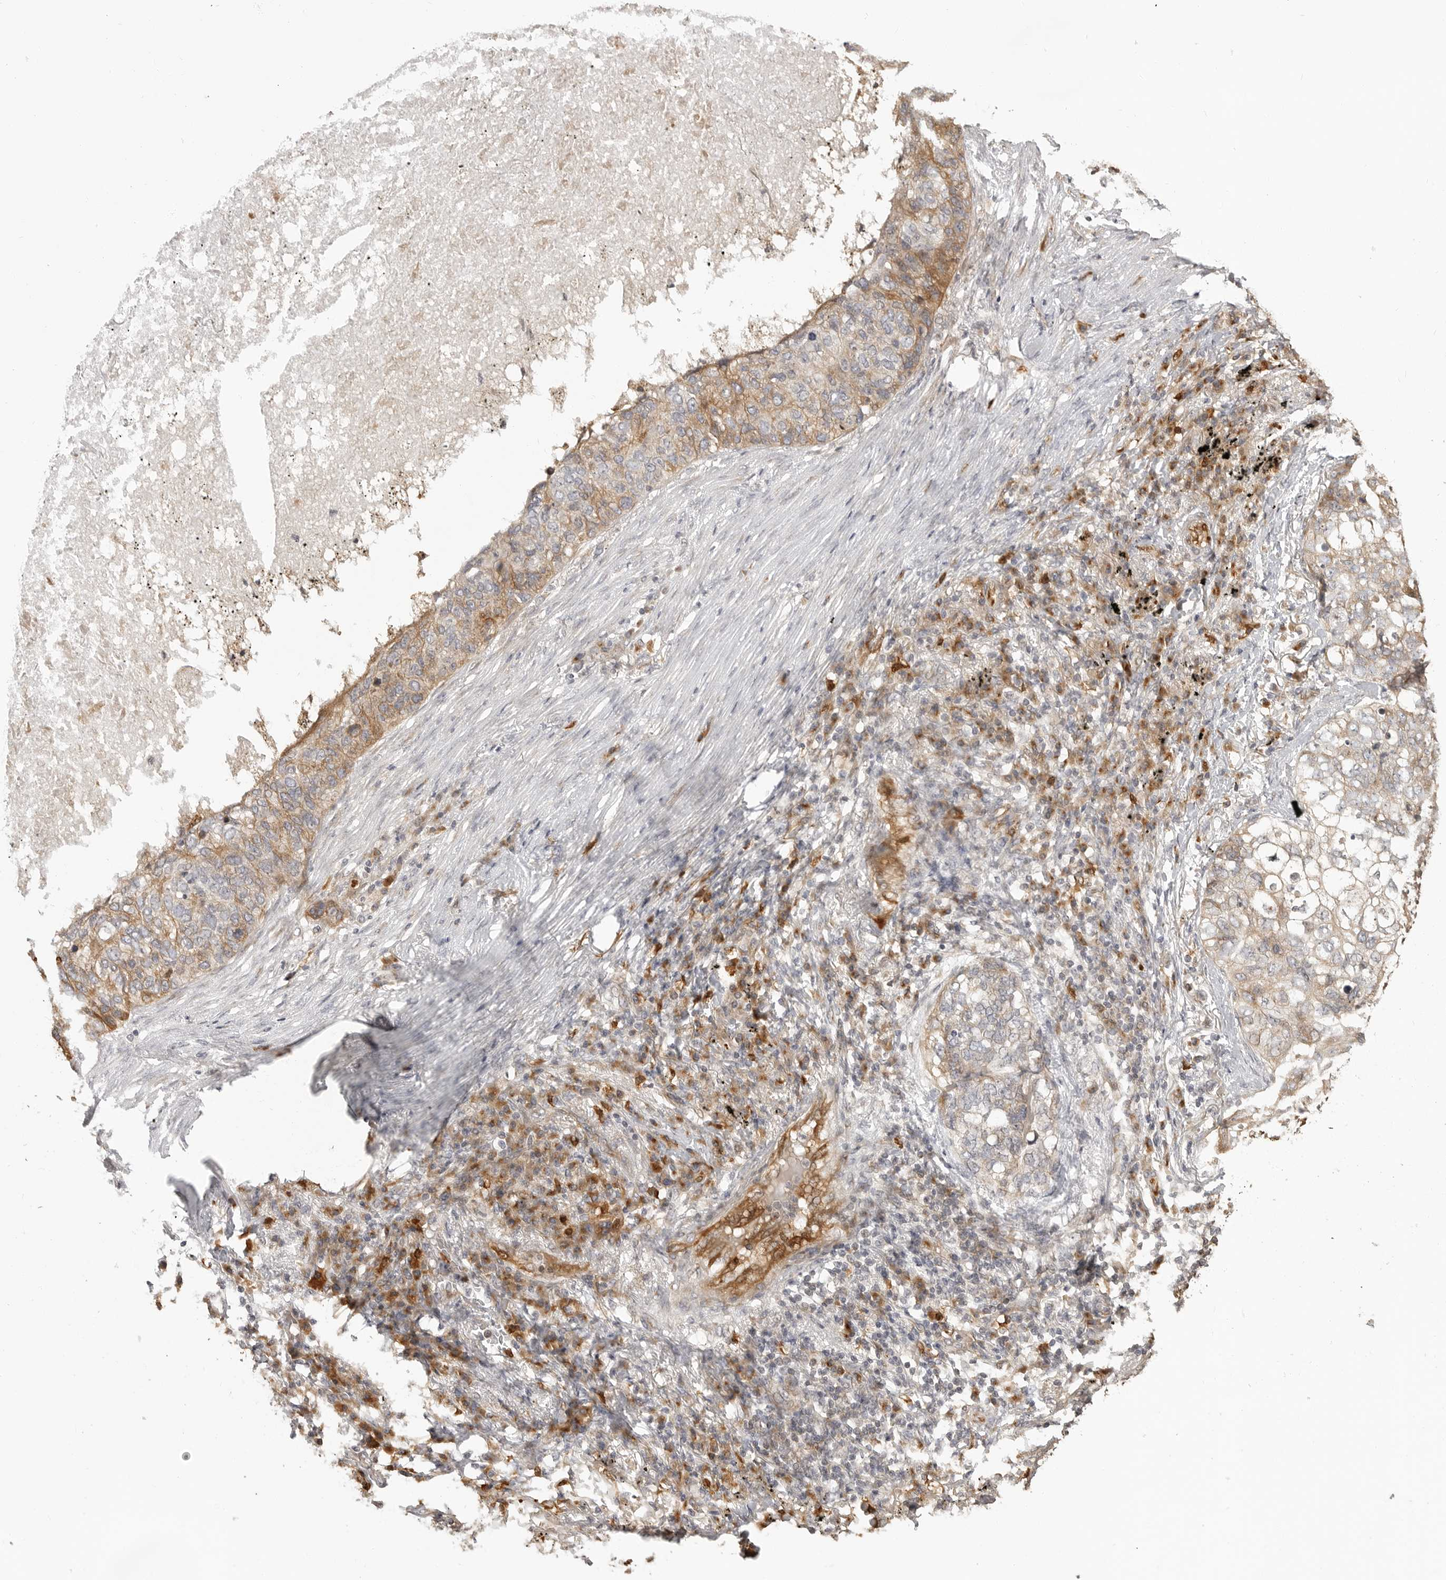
{"staining": {"intensity": "moderate", "quantity": "25%-75%", "location": "cytoplasmic/membranous"}, "tissue": "lung cancer", "cell_type": "Tumor cells", "image_type": "cancer", "snomed": [{"axis": "morphology", "description": "Squamous cell carcinoma, NOS"}, {"axis": "topography", "description": "Lung"}], "caption": "This is an image of immunohistochemistry staining of lung cancer, which shows moderate staining in the cytoplasmic/membranous of tumor cells.", "gene": "IDO1", "patient": {"sex": "female", "age": 63}}